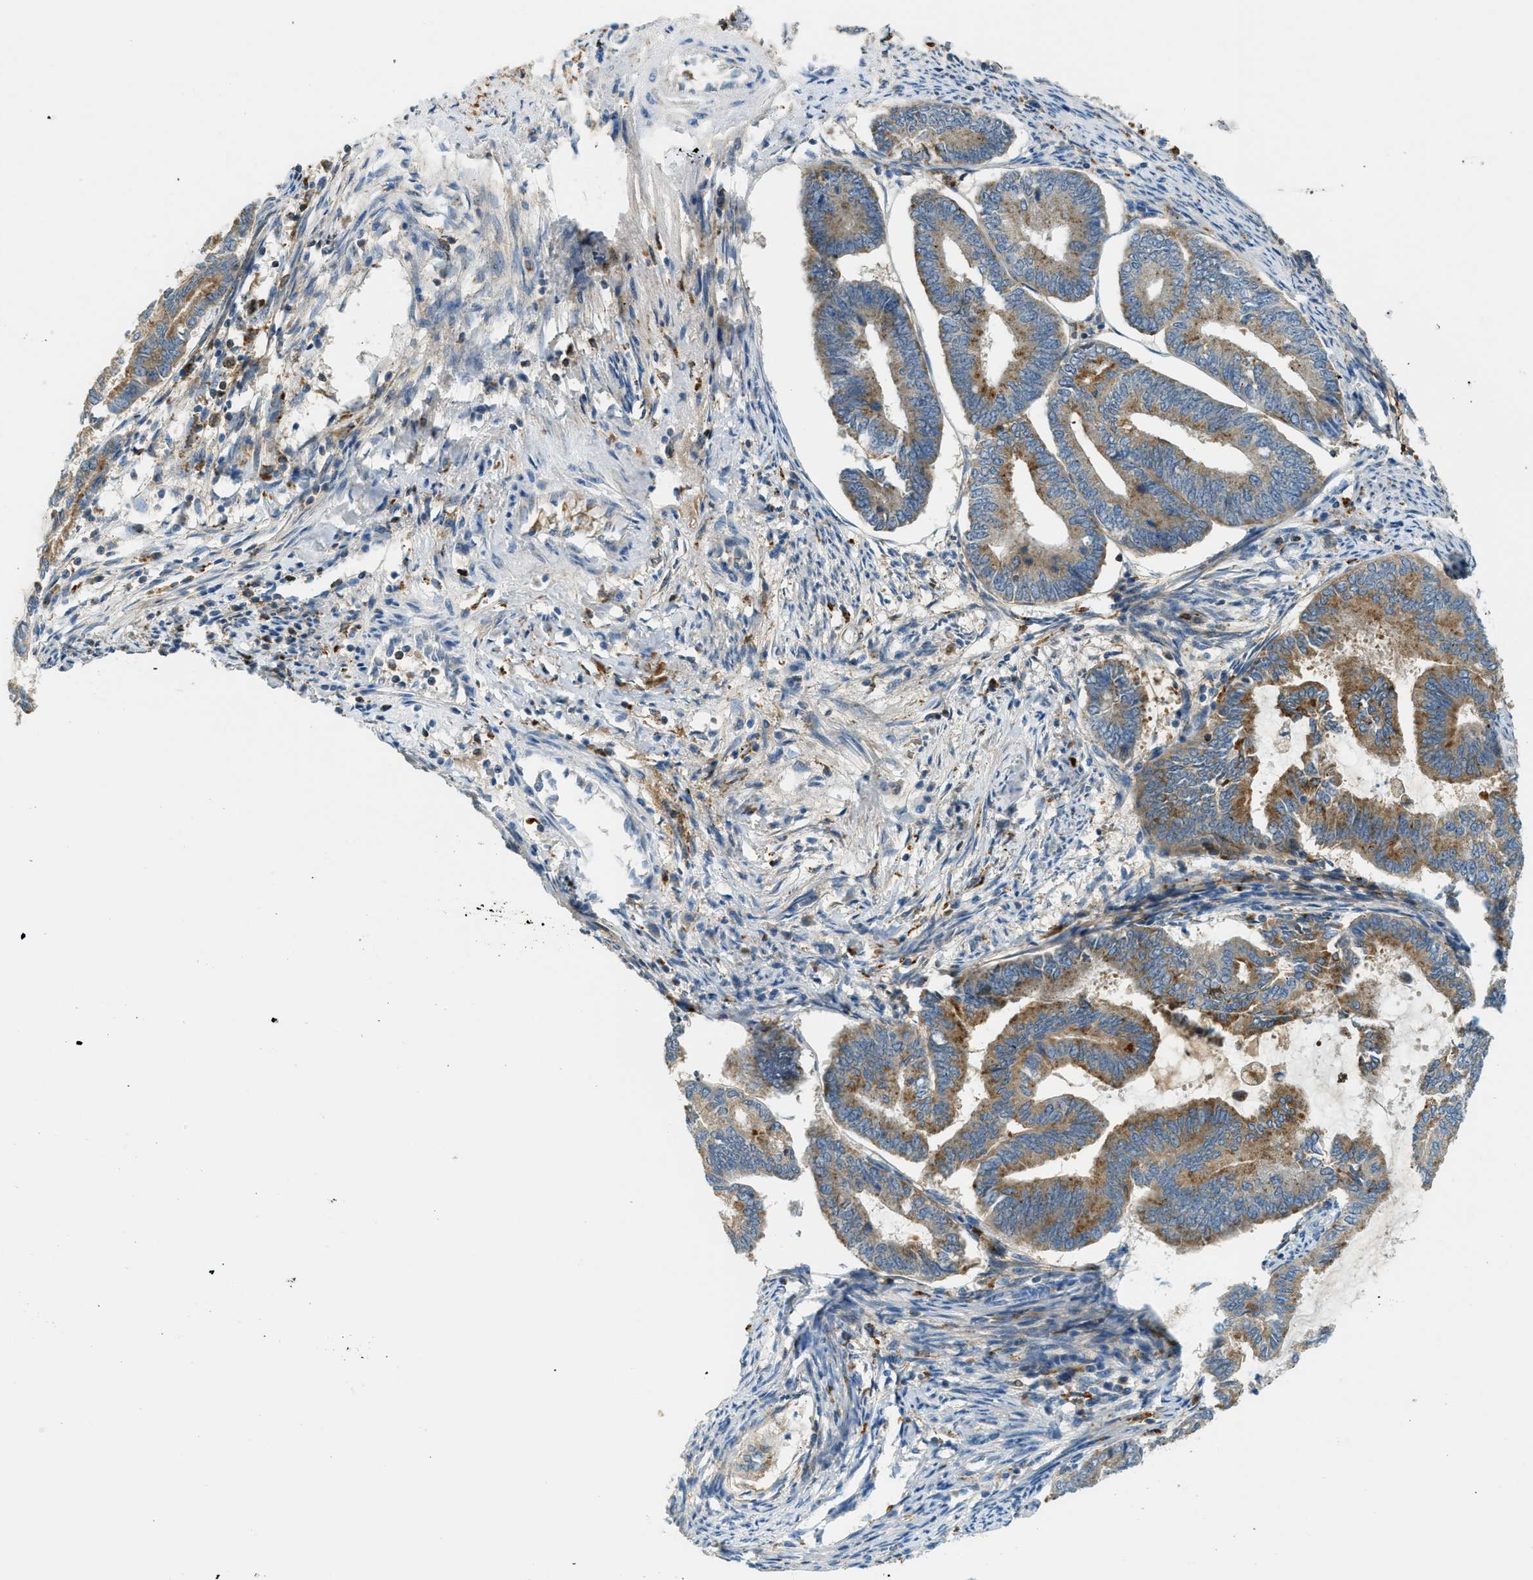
{"staining": {"intensity": "moderate", "quantity": ">75%", "location": "cytoplasmic/membranous"}, "tissue": "endometrial cancer", "cell_type": "Tumor cells", "image_type": "cancer", "snomed": [{"axis": "morphology", "description": "Adenocarcinoma, NOS"}, {"axis": "topography", "description": "Endometrium"}], "caption": "Immunohistochemical staining of endometrial cancer (adenocarcinoma) exhibits medium levels of moderate cytoplasmic/membranous protein staining in approximately >75% of tumor cells.", "gene": "PLBD2", "patient": {"sex": "female", "age": 86}}